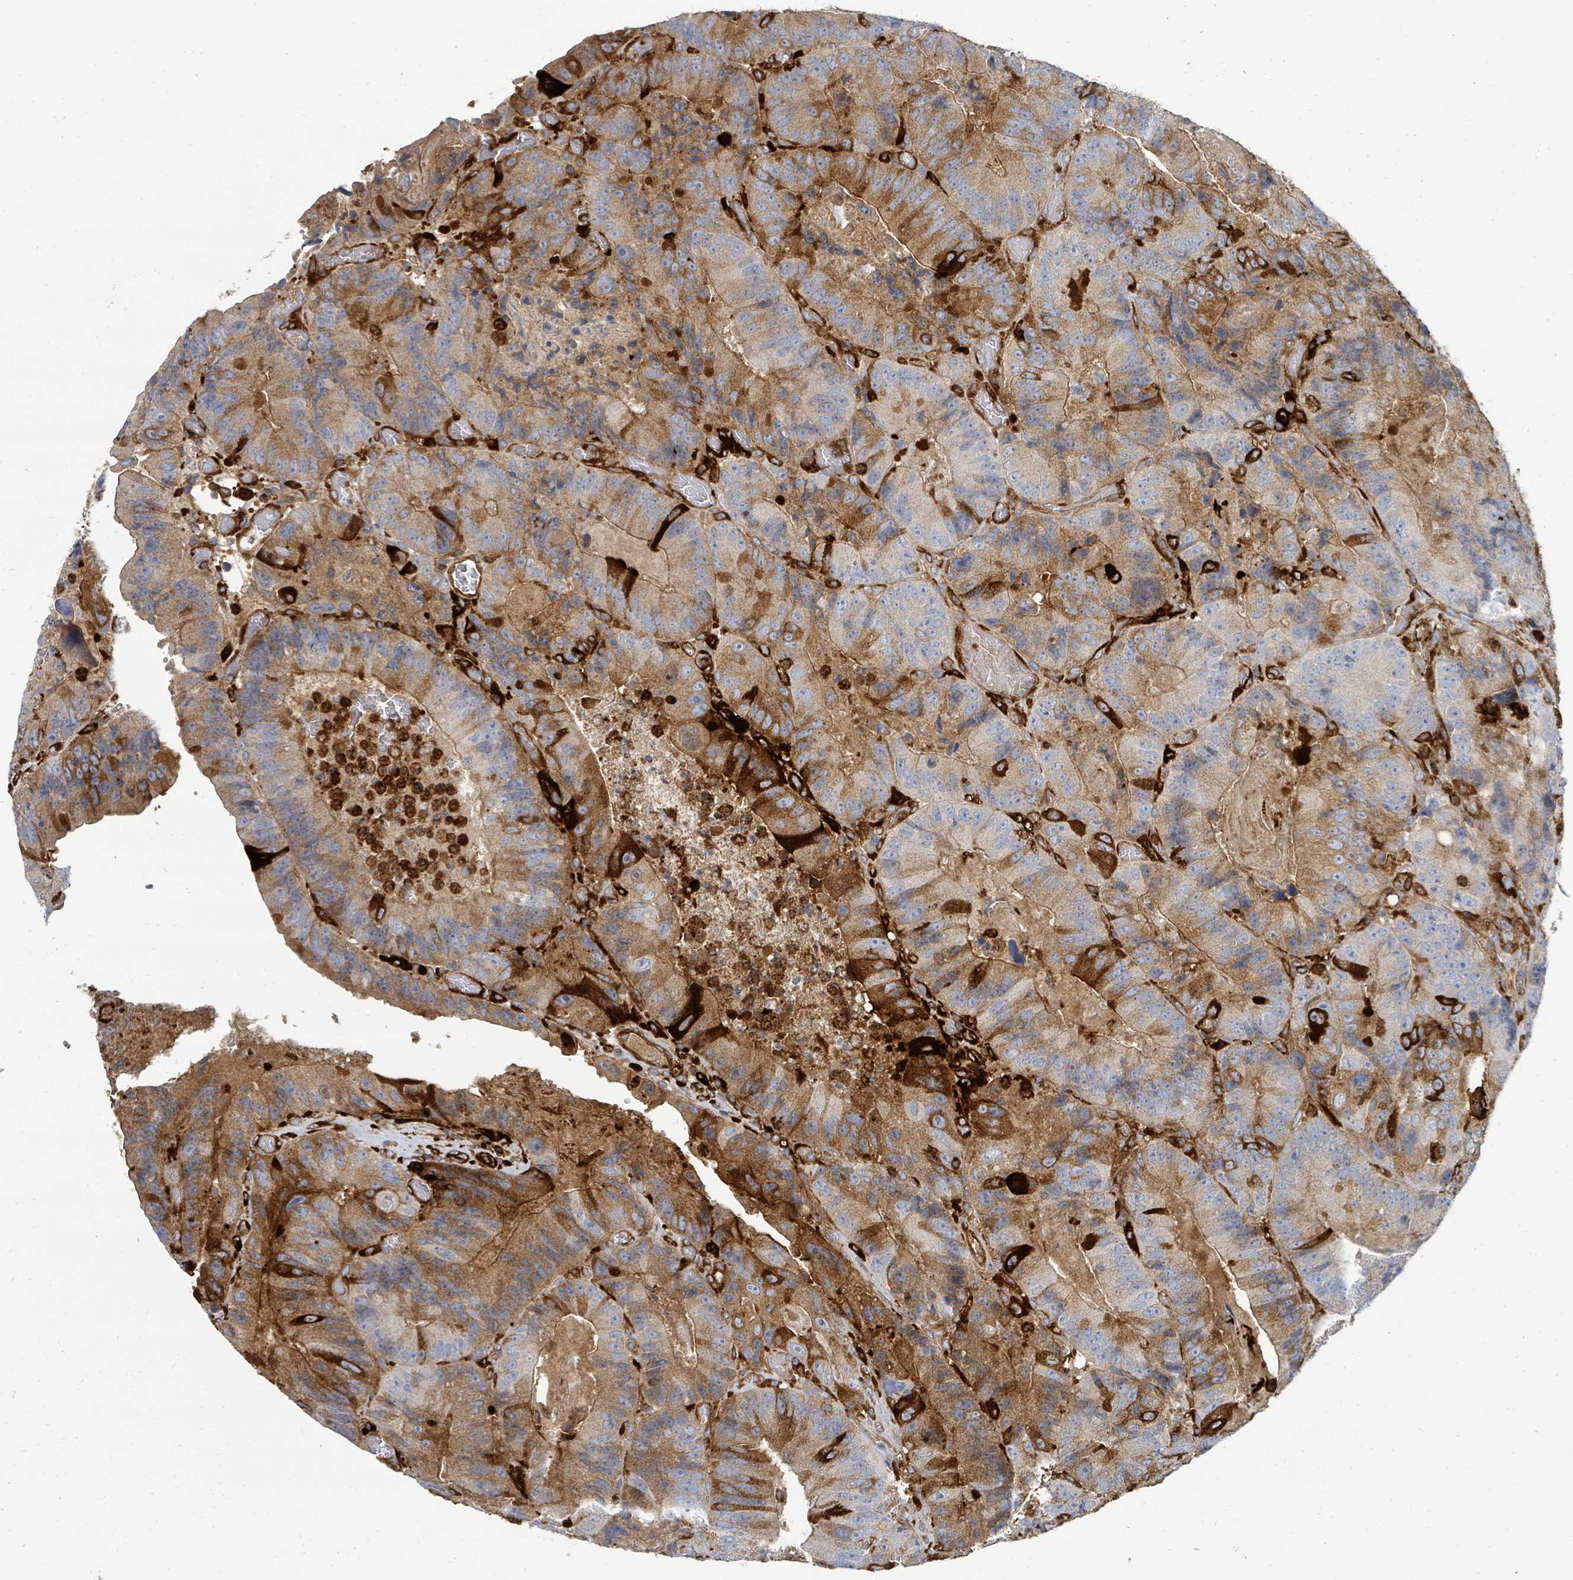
{"staining": {"intensity": "strong", "quantity": "25%-75%", "location": "cytoplasmic/membranous"}, "tissue": "colorectal cancer", "cell_type": "Tumor cells", "image_type": "cancer", "snomed": [{"axis": "morphology", "description": "Adenocarcinoma, NOS"}, {"axis": "topography", "description": "Colon"}], "caption": "Brown immunohistochemical staining in colorectal cancer displays strong cytoplasmic/membranous staining in approximately 25%-75% of tumor cells.", "gene": "IFIT1", "patient": {"sex": "female", "age": 86}}